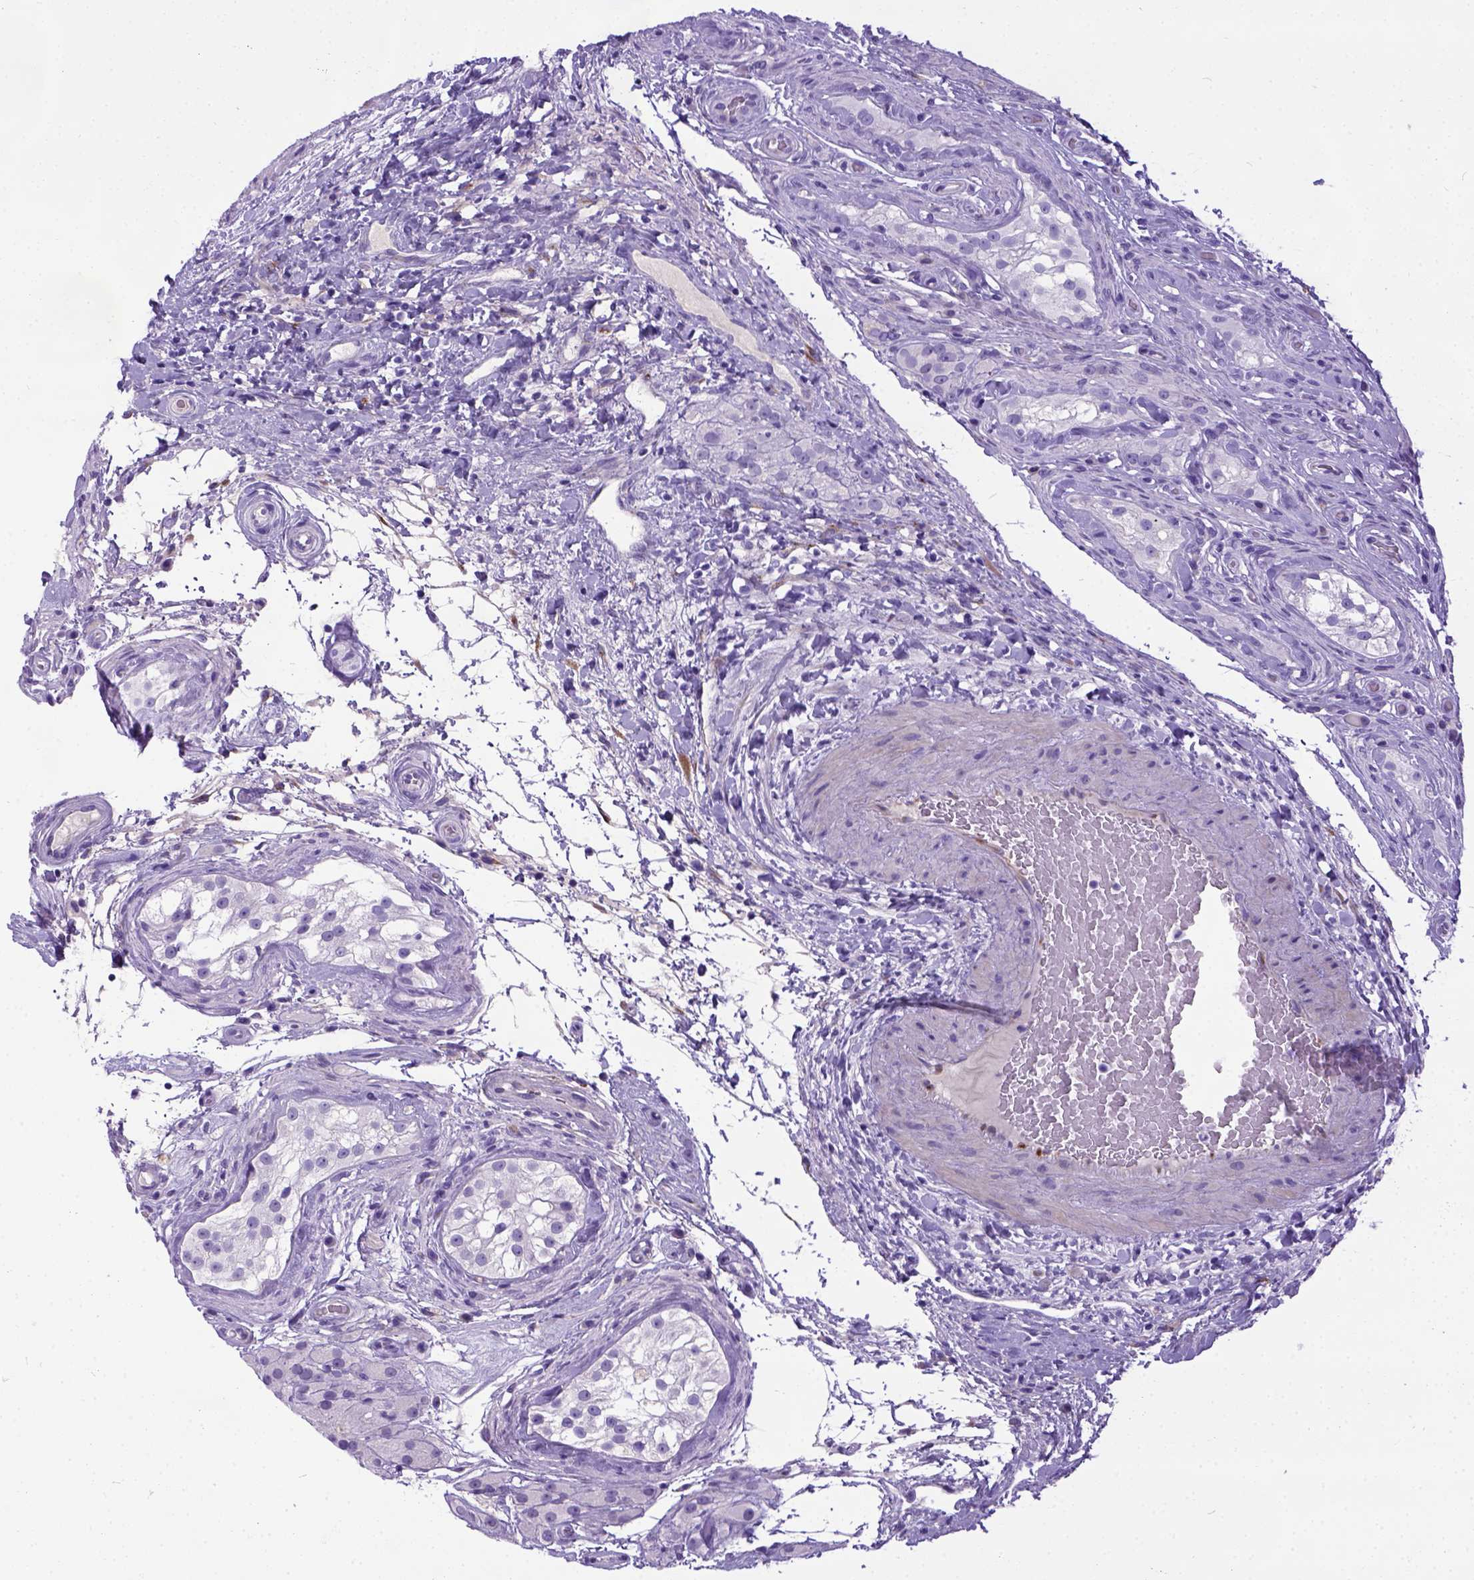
{"staining": {"intensity": "negative", "quantity": "none", "location": "none"}, "tissue": "testis cancer", "cell_type": "Tumor cells", "image_type": "cancer", "snomed": [{"axis": "morphology", "description": "Seminoma, NOS"}, {"axis": "morphology", "description": "Carcinoma, Embryonal, NOS"}, {"axis": "topography", "description": "Testis"}], "caption": "Immunohistochemical staining of human testis seminoma shows no significant staining in tumor cells.", "gene": "IGF2", "patient": {"sex": "male", "age": 41}}